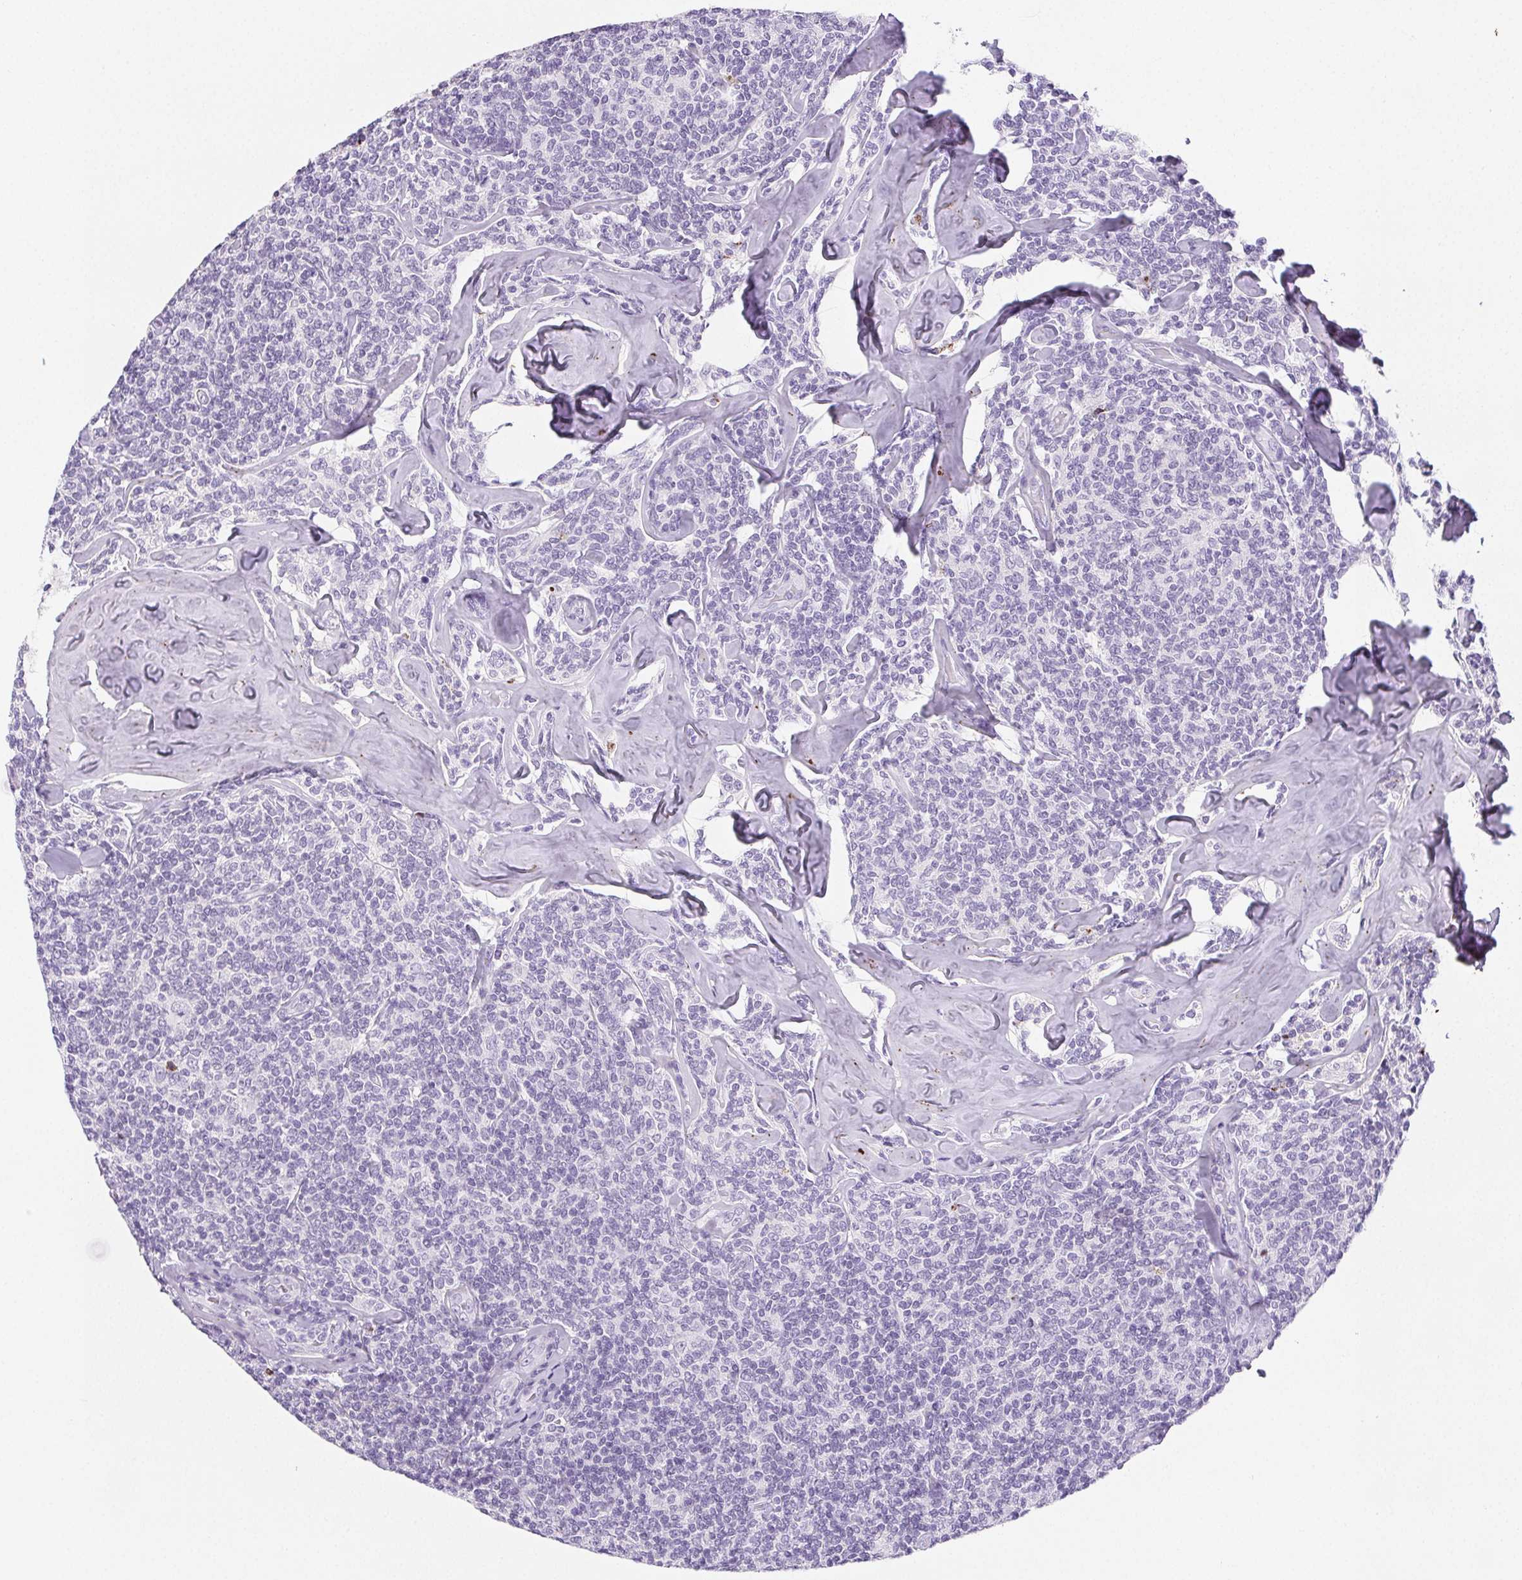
{"staining": {"intensity": "negative", "quantity": "none", "location": "none"}, "tissue": "lymphoma", "cell_type": "Tumor cells", "image_type": "cancer", "snomed": [{"axis": "morphology", "description": "Malignant lymphoma, non-Hodgkin's type, Low grade"}, {"axis": "topography", "description": "Lymph node"}], "caption": "This is a histopathology image of immunohistochemistry (IHC) staining of lymphoma, which shows no staining in tumor cells. (IHC, brightfield microscopy, high magnification).", "gene": "VTN", "patient": {"sex": "female", "age": 56}}